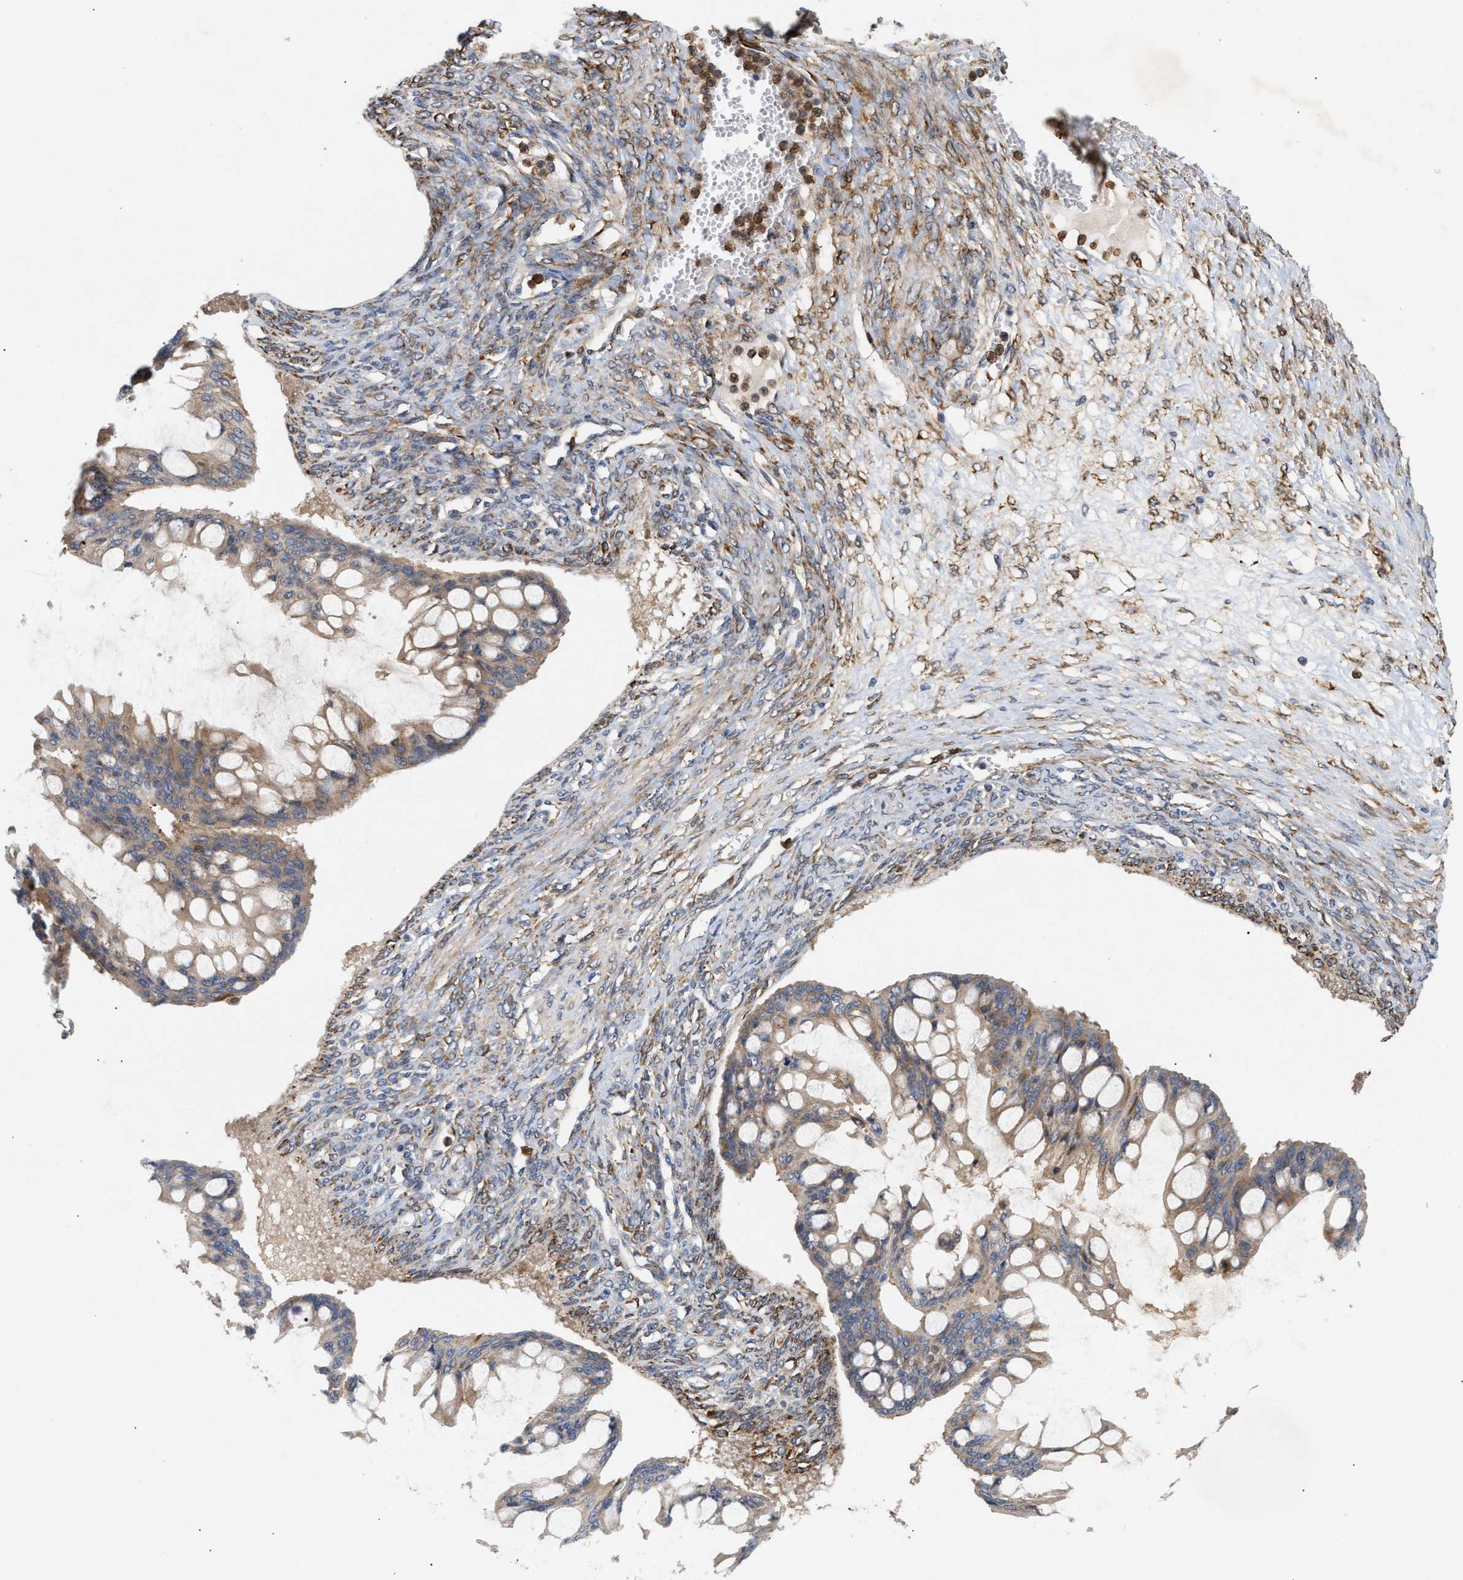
{"staining": {"intensity": "moderate", "quantity": ">75%", "location": "cytoplasmic/membranous"}, "tissue": "ovarian cancer", "cell_type": "Tumor cells", "image_type": "cancer", "snomed": [{"axis": "morphology", "description": "Cystadenocarcinoma, mucinous, NOS"}, {"axis": "topography", "description": "Ovary"}], "caption": "The image exhibits staining of ovarian cancer, revealing moderate cytoplasmic/membranous protein expression (brown color) within tumor cells. (Brightfield microscopy of DAB IHC at high magnification).", "gene": "PLCD1", "patient": {"sex": "female", "age": 73}}